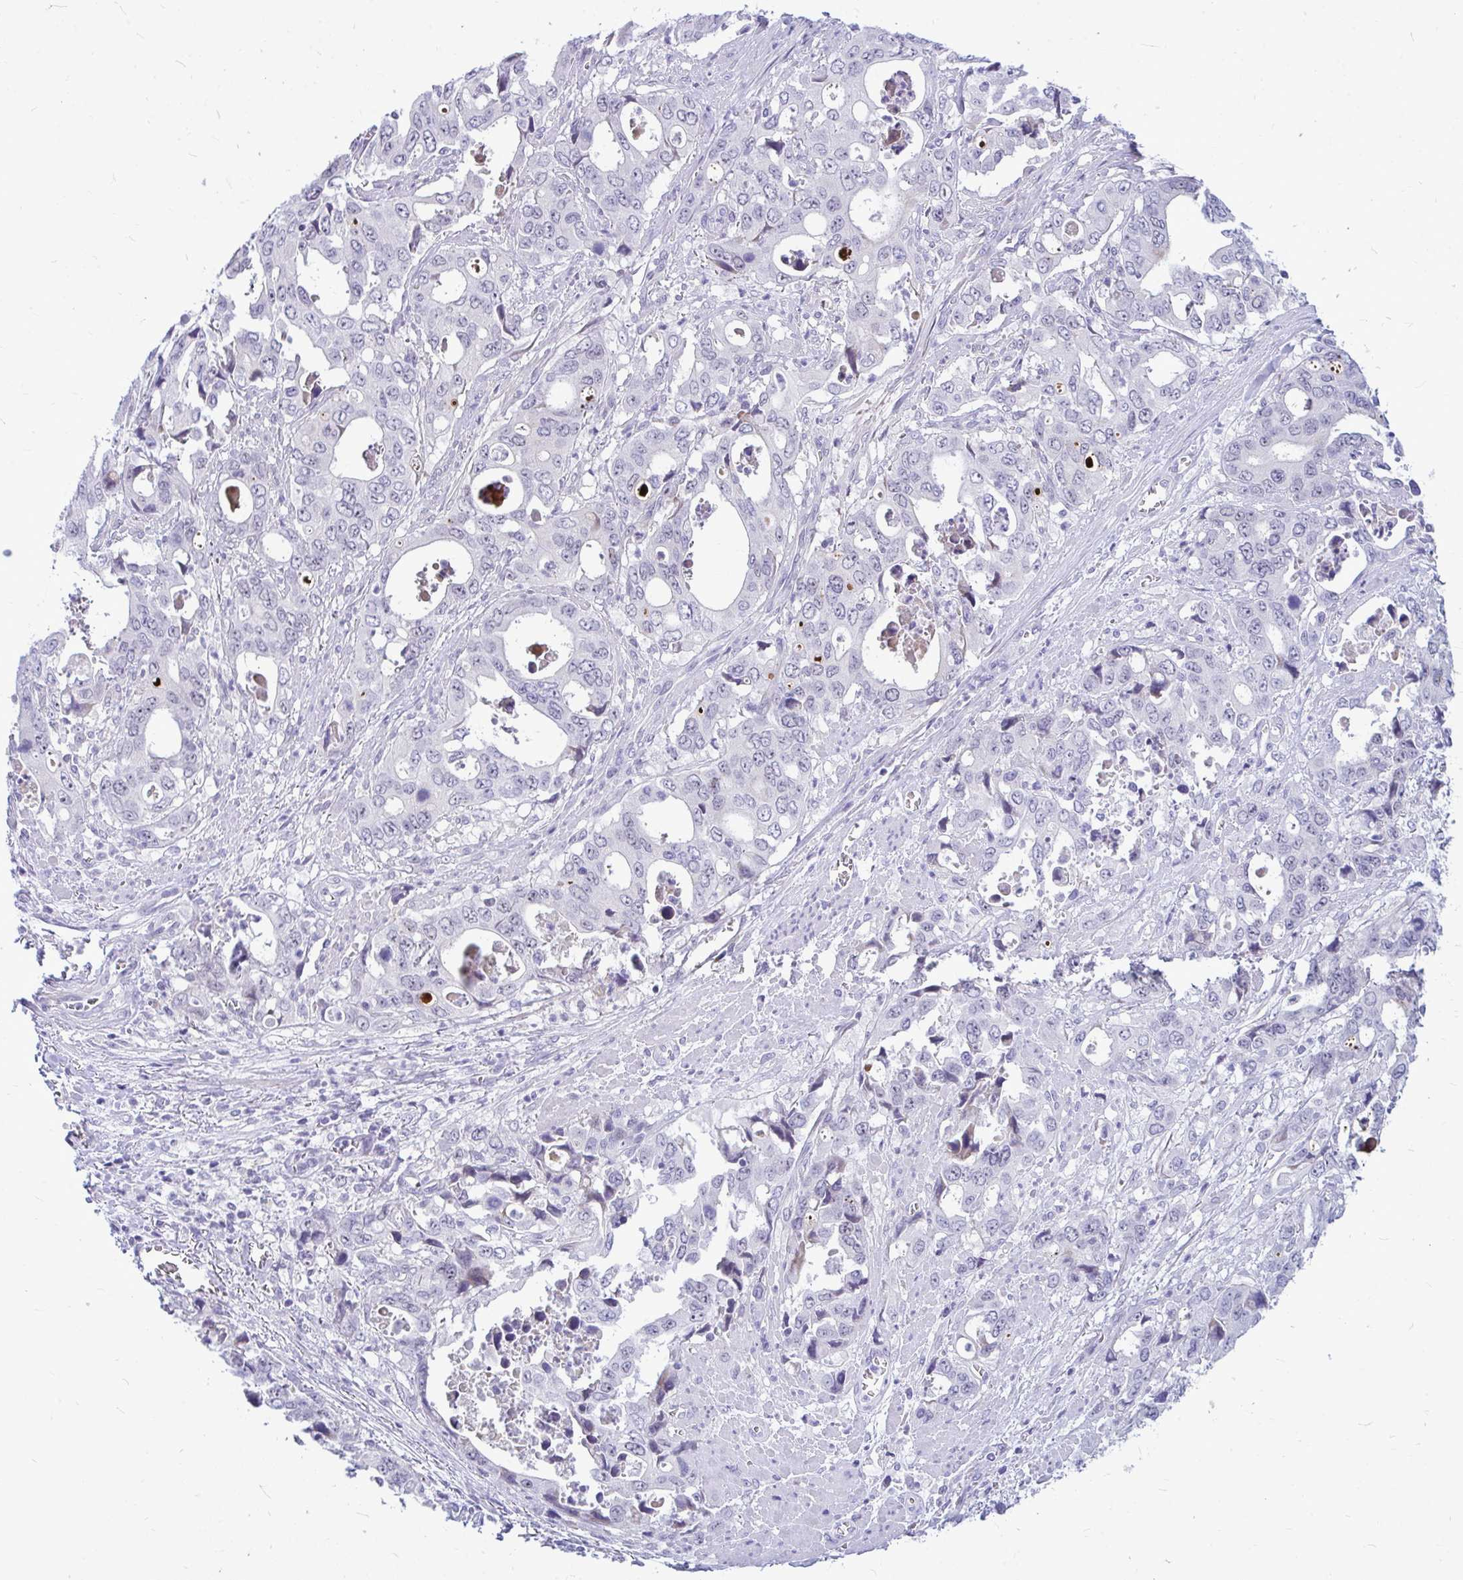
{"staining": {"intensity": "negative", "quantity": "none", "location": "none"}, "tissue": "stomach cancer", "cell_type": "Tumor cells", "image_type": "cancer", "snomed": [{"axis": "morphology", "description": "Adenocarcinoma, NOS"}, {"axis": "topography", "description": "Stomach, upper"}], "caption": "IHC of adenocarcinoma (stomach) reveals no expression in tumor cells.", "gene": "ZSCAN25", "patient": {"sex": "male", "age": 74}}